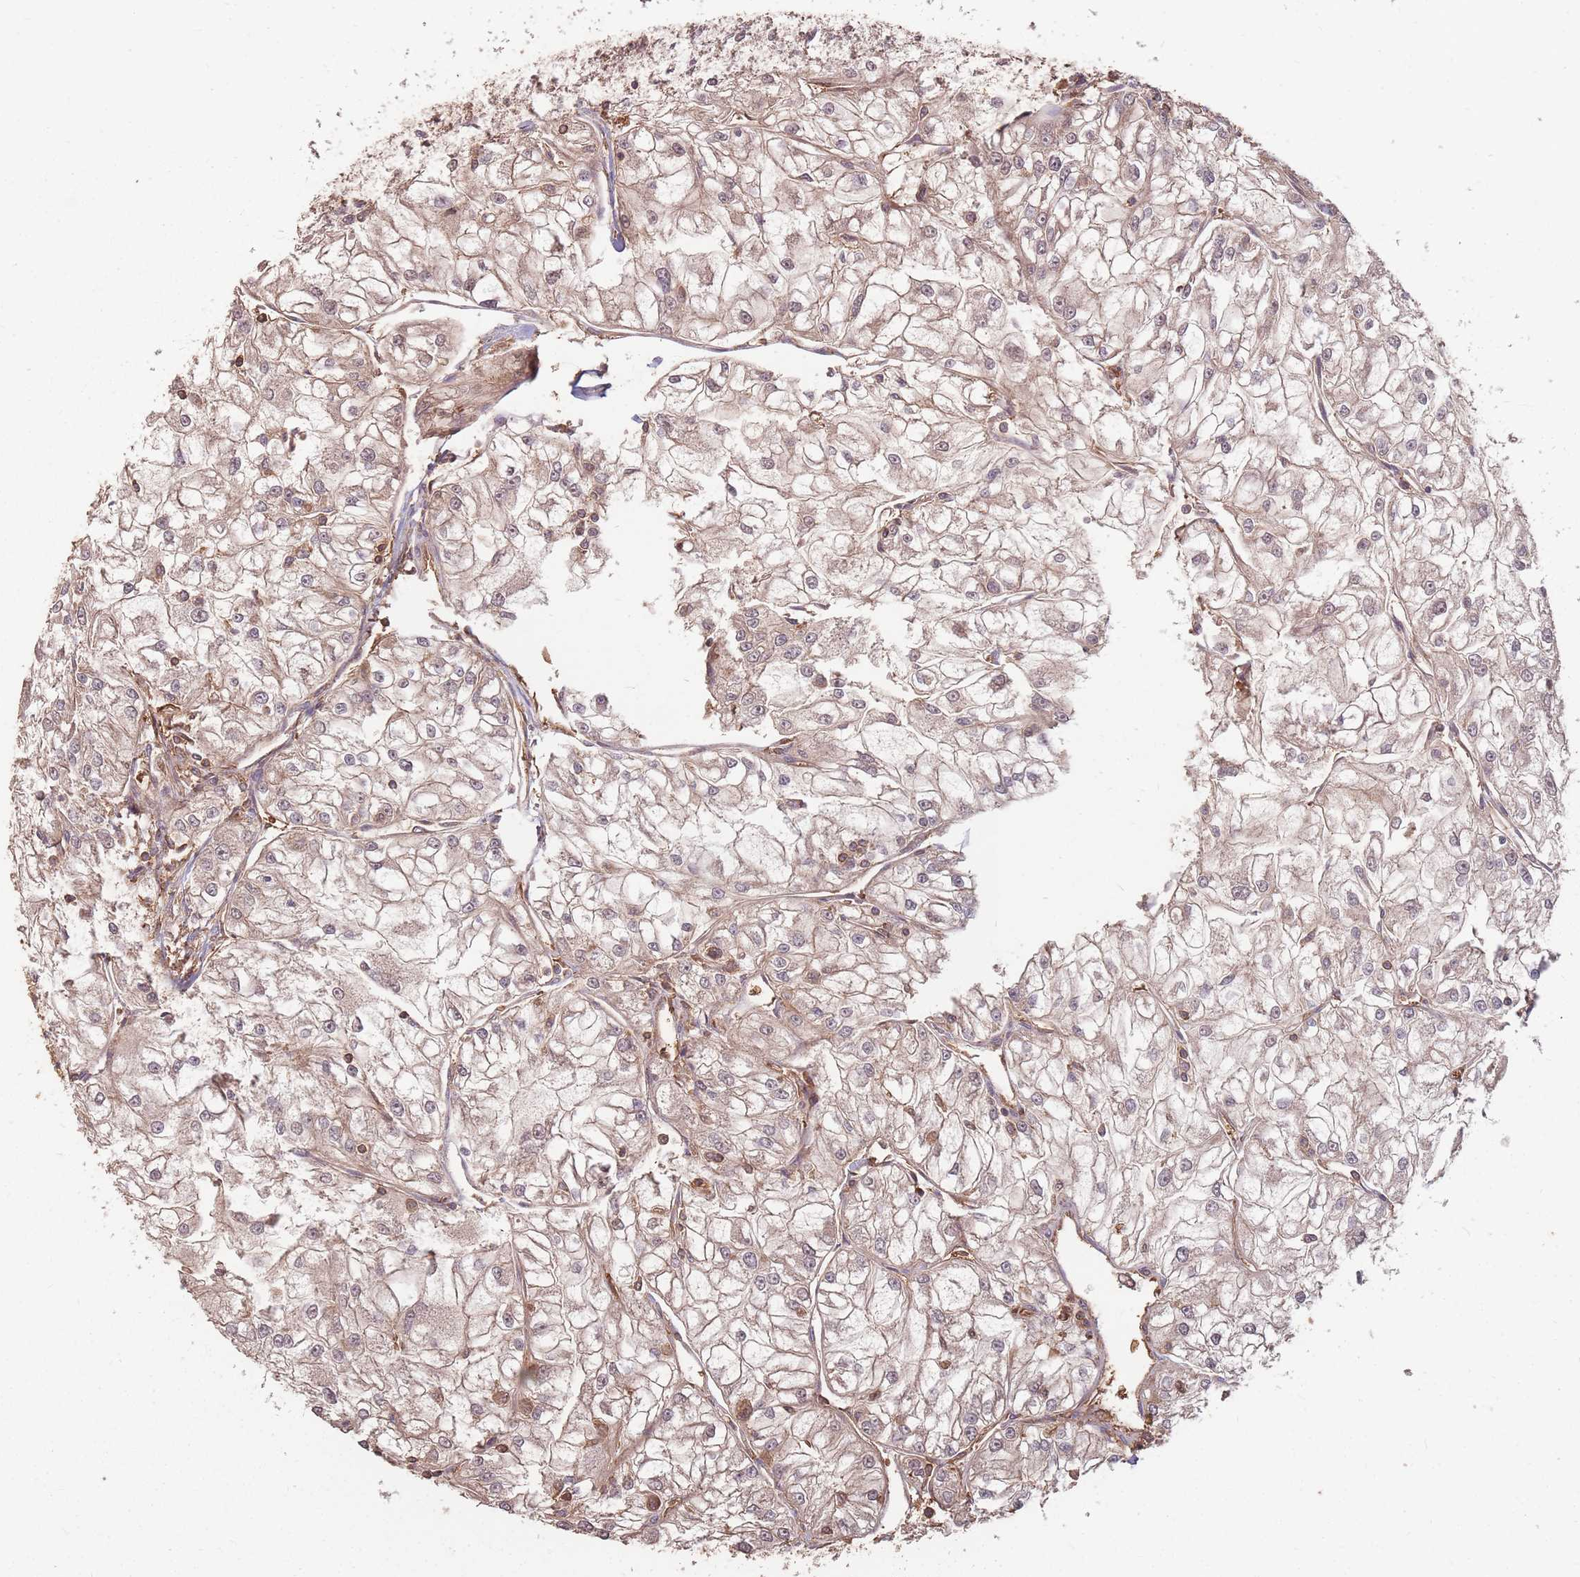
{"staining": {"intensity": "weak", "quantity": "25%-75%", "location": "cytoplasmic/membranous"}, "tissue": "renal cancer", "cell_type": "Tumor cells", "image_type": "cancer", "snomed": [{"axis": "morphology", "description": "Adenocarcinoma, NOS"}, {"axis": "topography", "description": "Kidney"}], "caption": "Protein analysis of renal cancer (adenocarcinoma) tissue displays weak cytoplasmic/membranous expression in approximately 25%-75% of tumor cells.", "gene": "PLS3", "patient": {"sex": "female", "age": 72}}